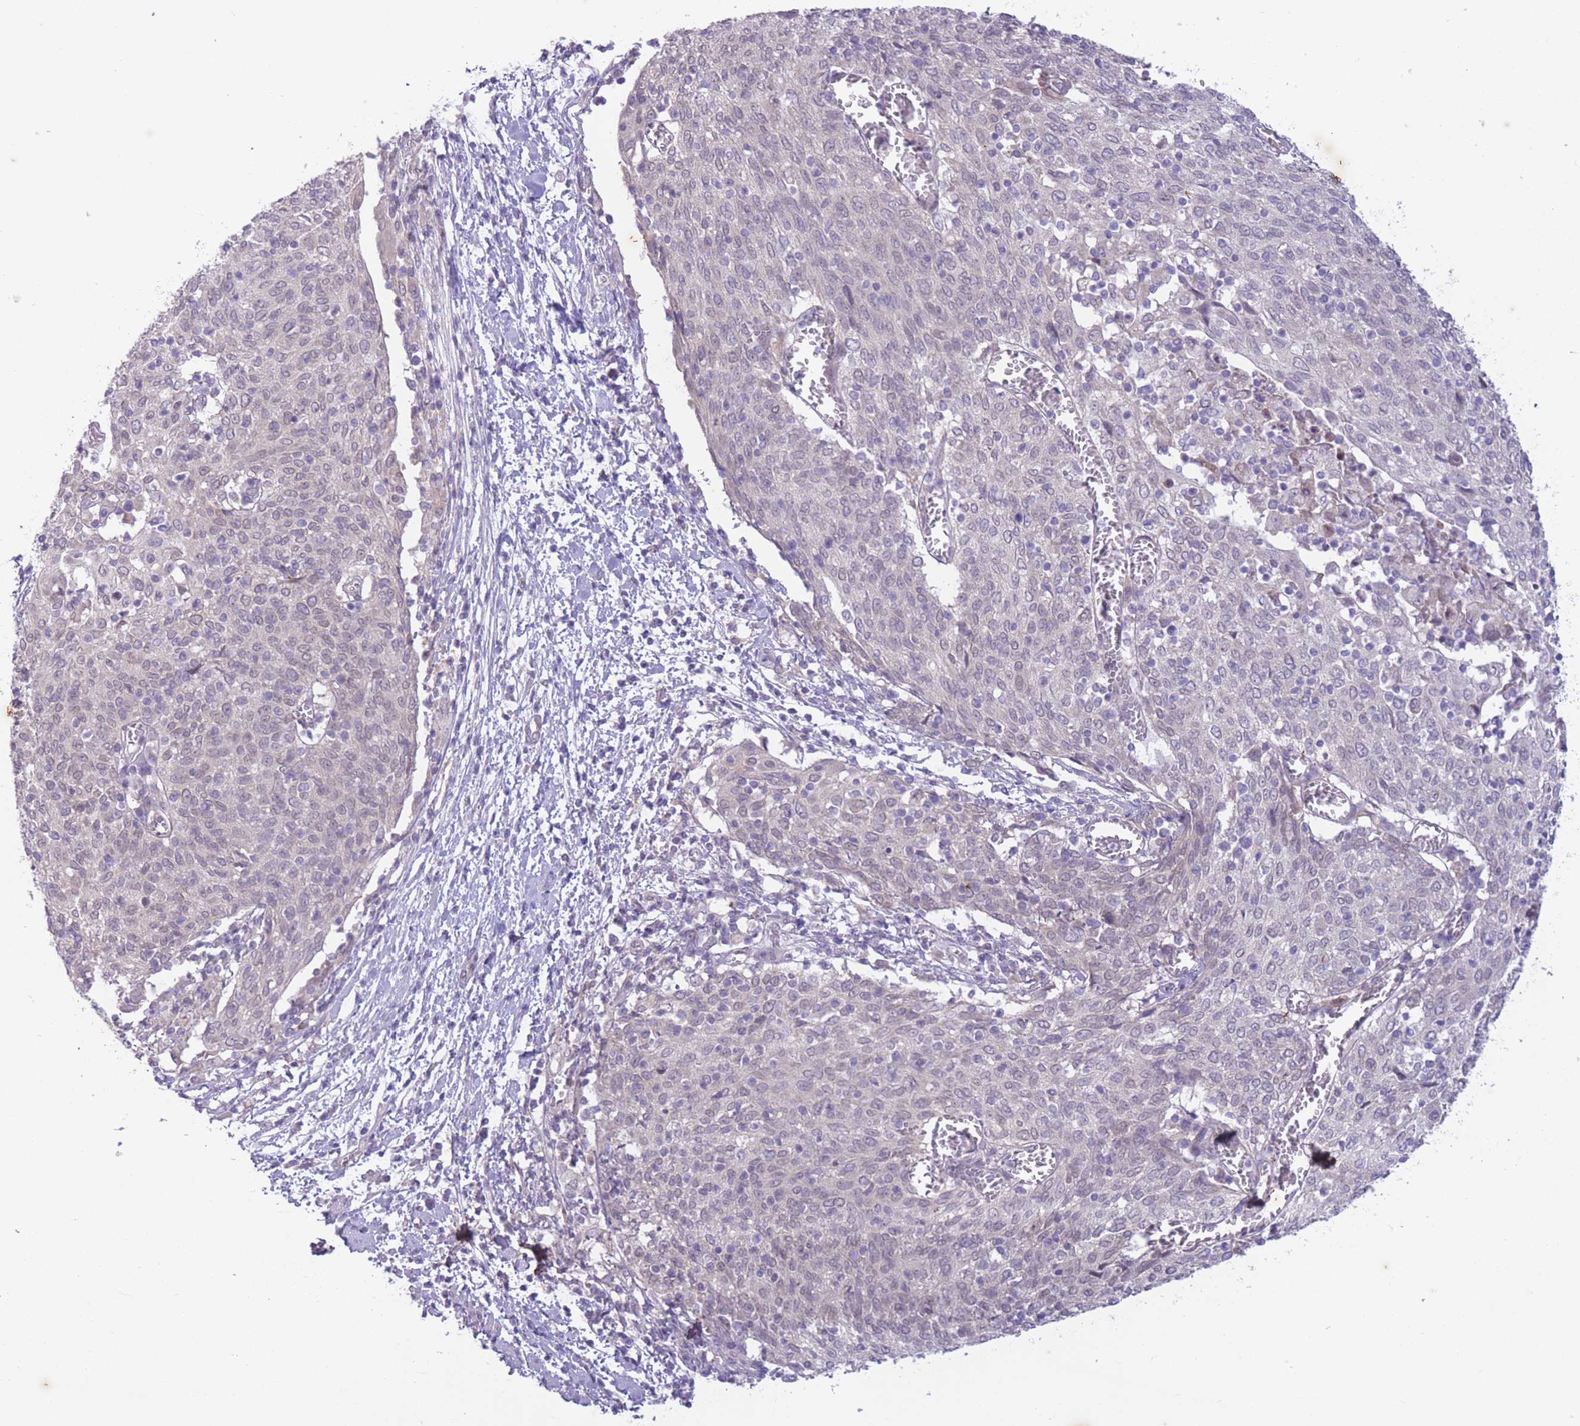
{"staining": {"intensity": "negative", "quantity": "none", "location": "none"}, "tissue": "cervical cancer", "cell_type": "Tumor cells", "image_type": "cancer", "snomed": [{"axis": "morphology", "description": "Squamous cell carcinoma, NOS"}, {"axis": "topography", "description": "Cervix"}], "caption": "Tumor cells are negative for protein expression in human squamous cell carcinoma (cervical).", "gene": "ARPIN", "patient": {"sex": "female", "age": 52}}